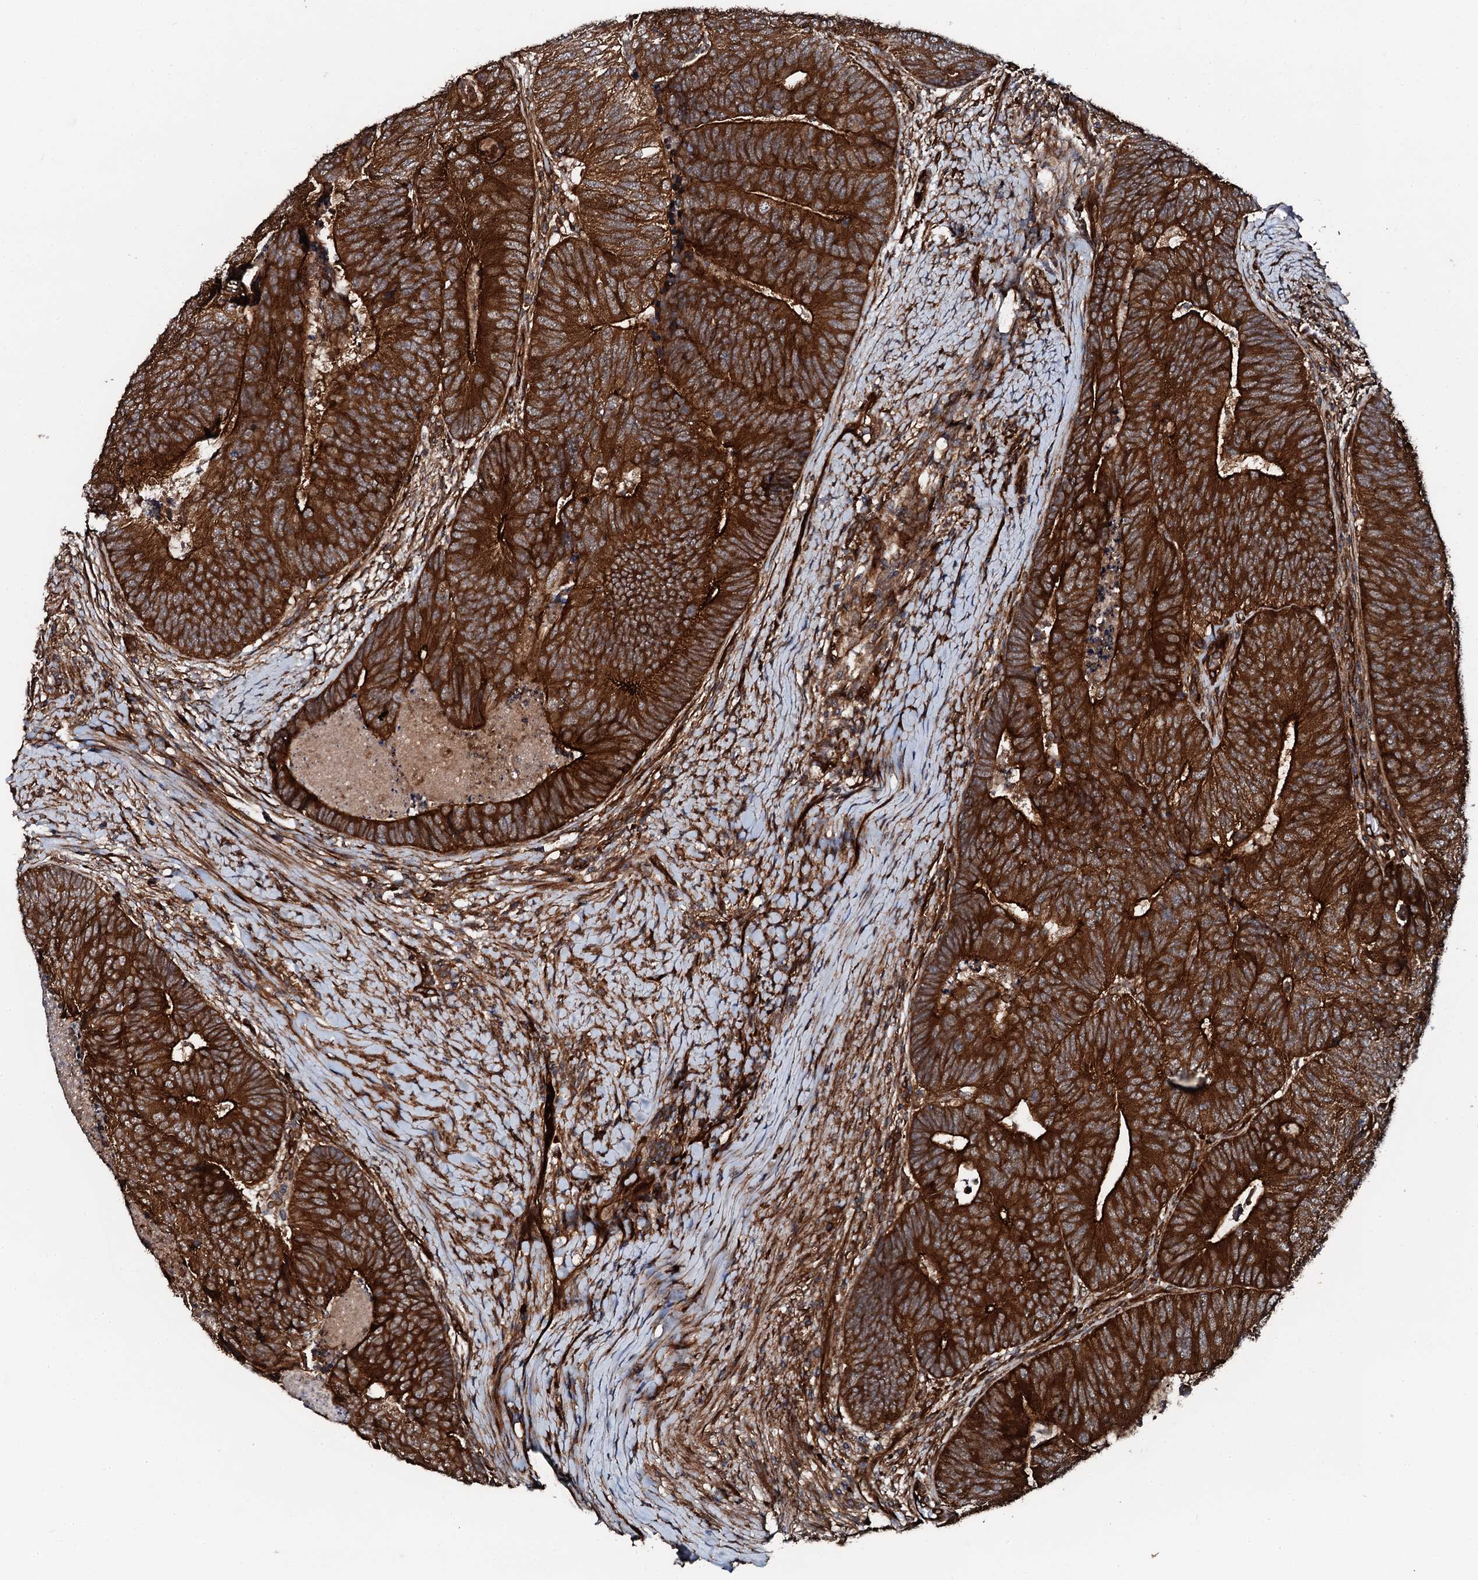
{"staining": {"intensity": "strong", "quantity": ">75%", "location": "cytoplasmic/membranous"}, "tissue": "colorectal cancer", "cell_type": "Tumor cells", "image_type": "cancer", "snomed": [{"axis": "morphology", "description": "Adenocarcinoma, NOS"}, {"axis": "topography", "description": "Colon"}], "caption": "DAB (3,3'-diaminobenzidine) immunohistochemical staining of colorectal adenocarcinoma shows strong cytoplasmic/membranous protein staining in approximately >75% of tumor cells.", "gene": "FLYWCH1", "patient": {"sex": "female", "age": 67}}